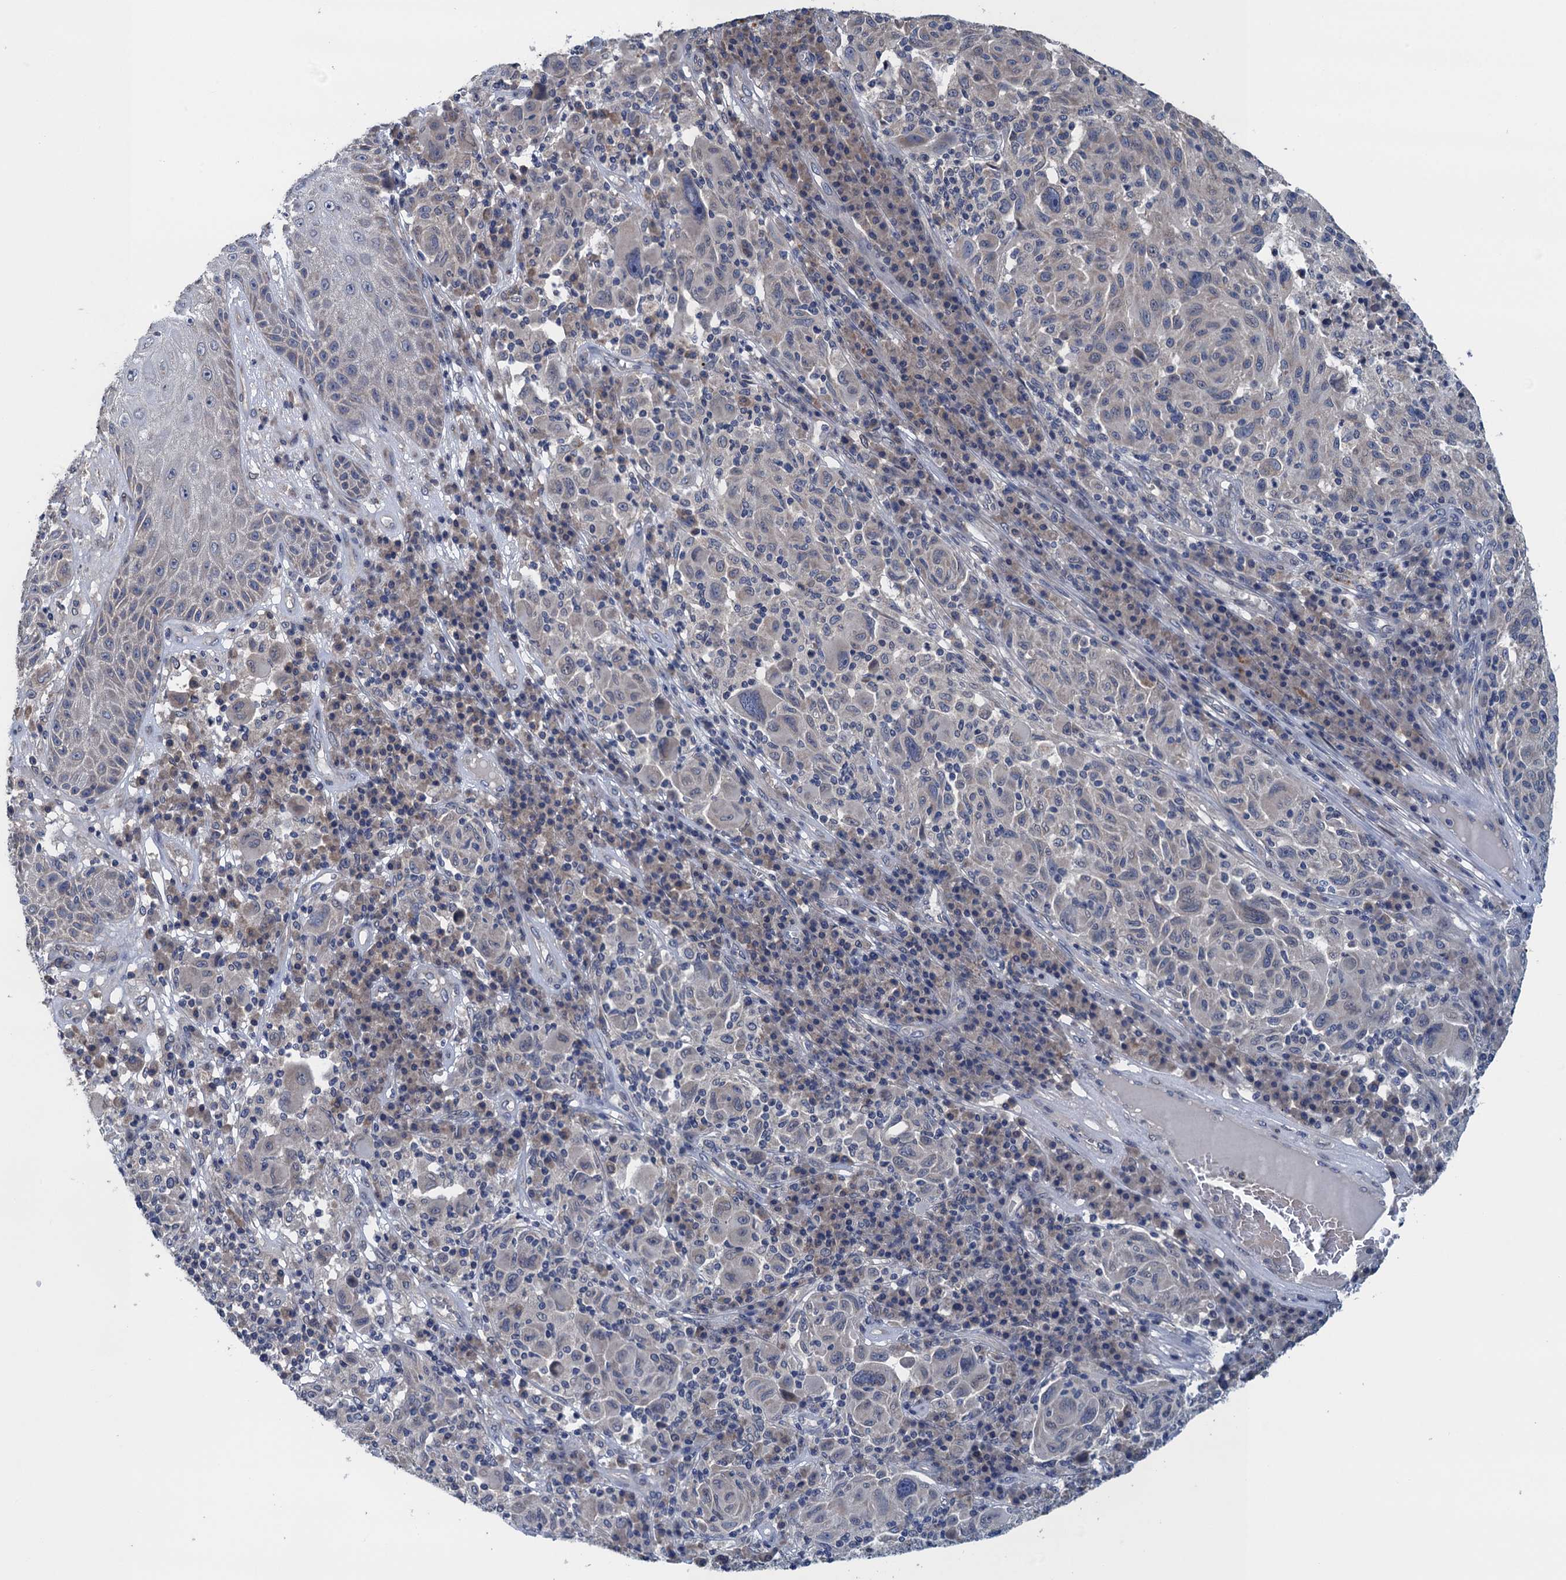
{"staining": {"intensity": "negative", "quantity": "none", "location": "none"}, "tissue": "melanoma", "cell_type": "Tumor cells", "image_type": "cancer", "snomed": [{"axis": "morphology", "description": "Malignant melanoma, NOS"}, {"axis": "topography", "description": "Skin"}], "caption": "IHC of melanoma shows no positivity in tumor cells.", "gene": "CTU2", "patient": {"sex": "male", "age": 53}}